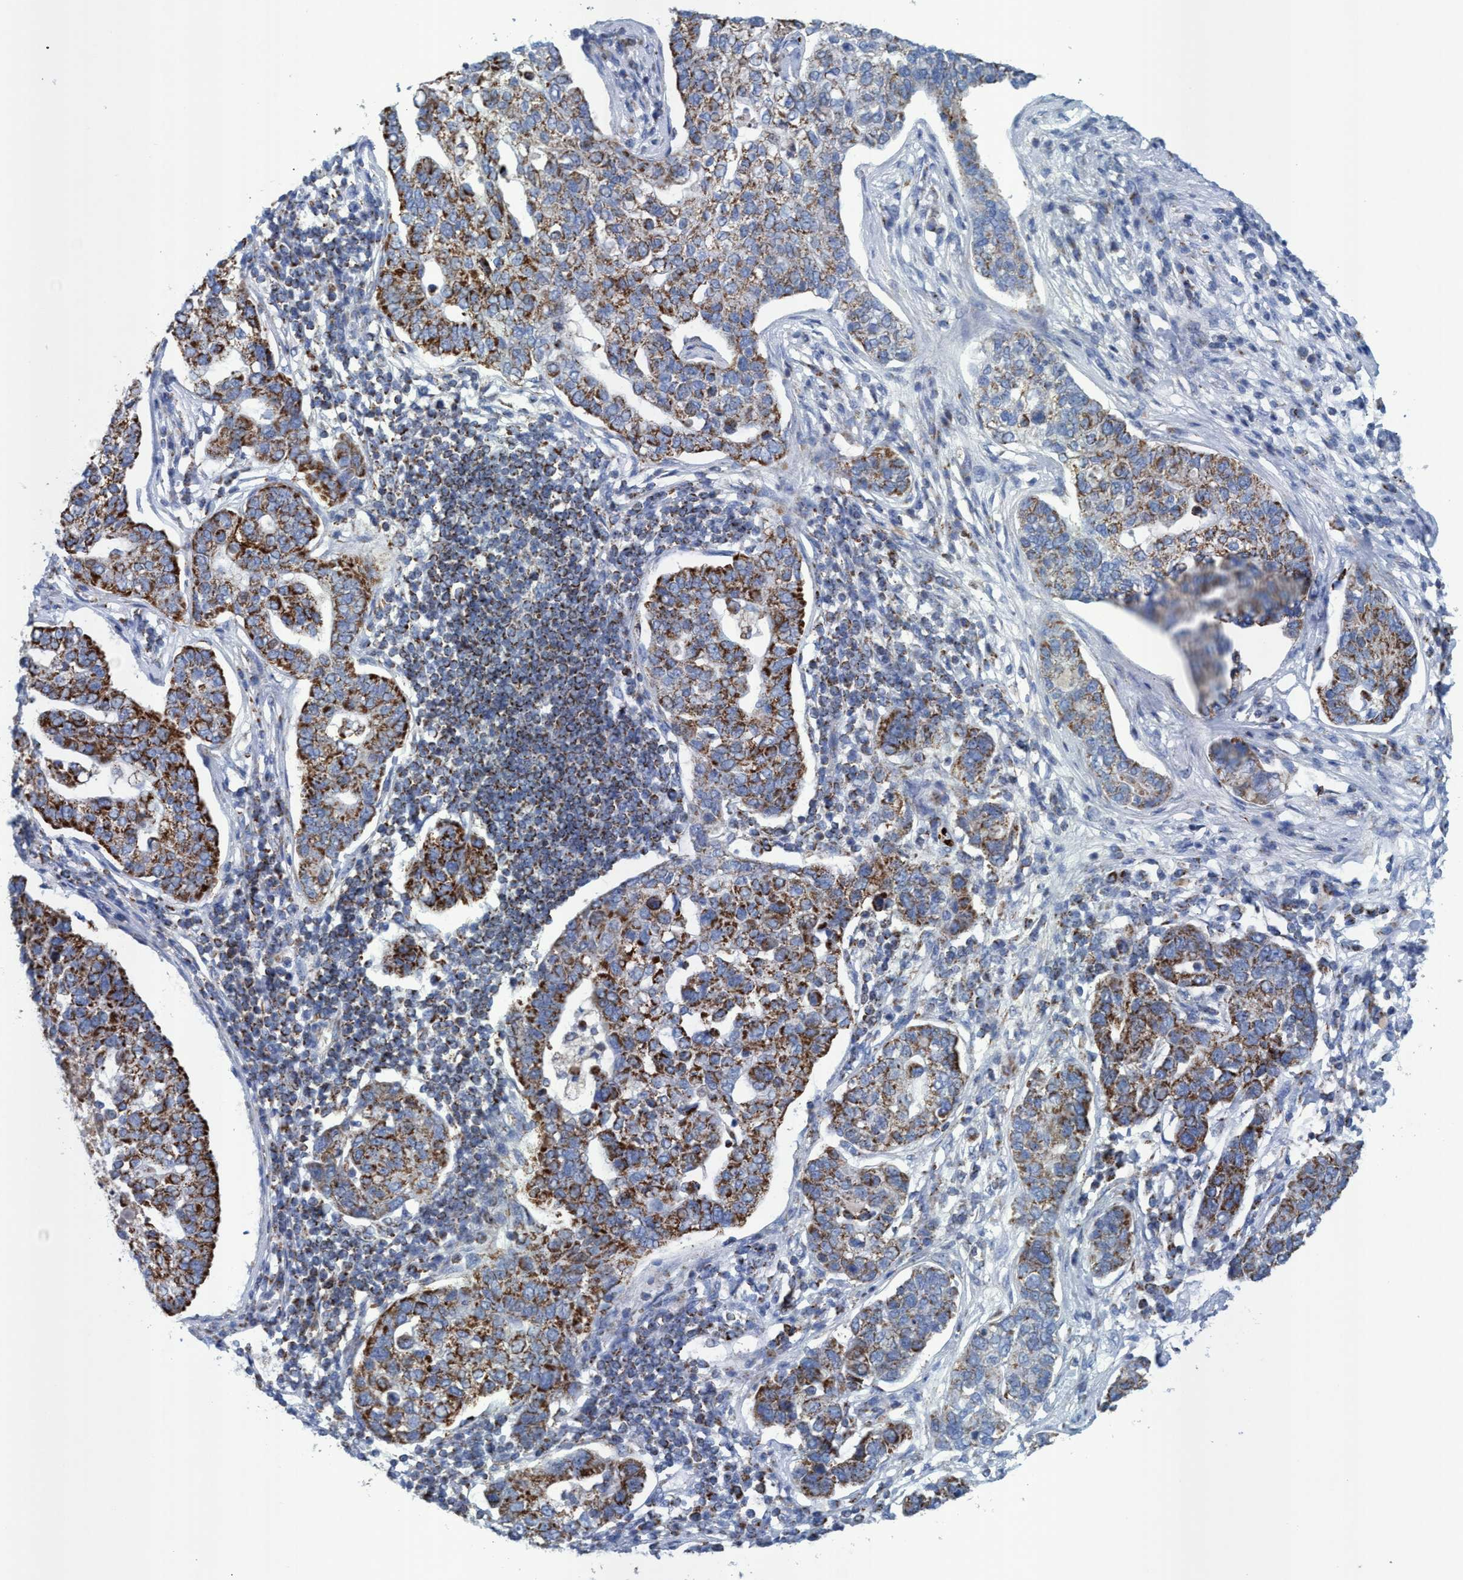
{"staining": {"intensity": "strong", "quantity": "25%-75%", "location": "cytoplasmic/membranous"}, "tissue": "pancreatic cancer", "cell_type": "Tumor cells", "image_type": "cancer", "snomed": [{"axis": "morphology", "description": "Adenocarcinoma, NOS"}, {"axis": "topography", "description": "Pancreas"}], "caption": "Immunohistochemical staining of human adenocarcinoma (pancreatic) exhibits high levels of strong cytoplasmic/membranous protein positivity in approximately 25%-75% of tumor cells.", "gene": "GGA3", "patient": {"sex": "female", "age": 61}}